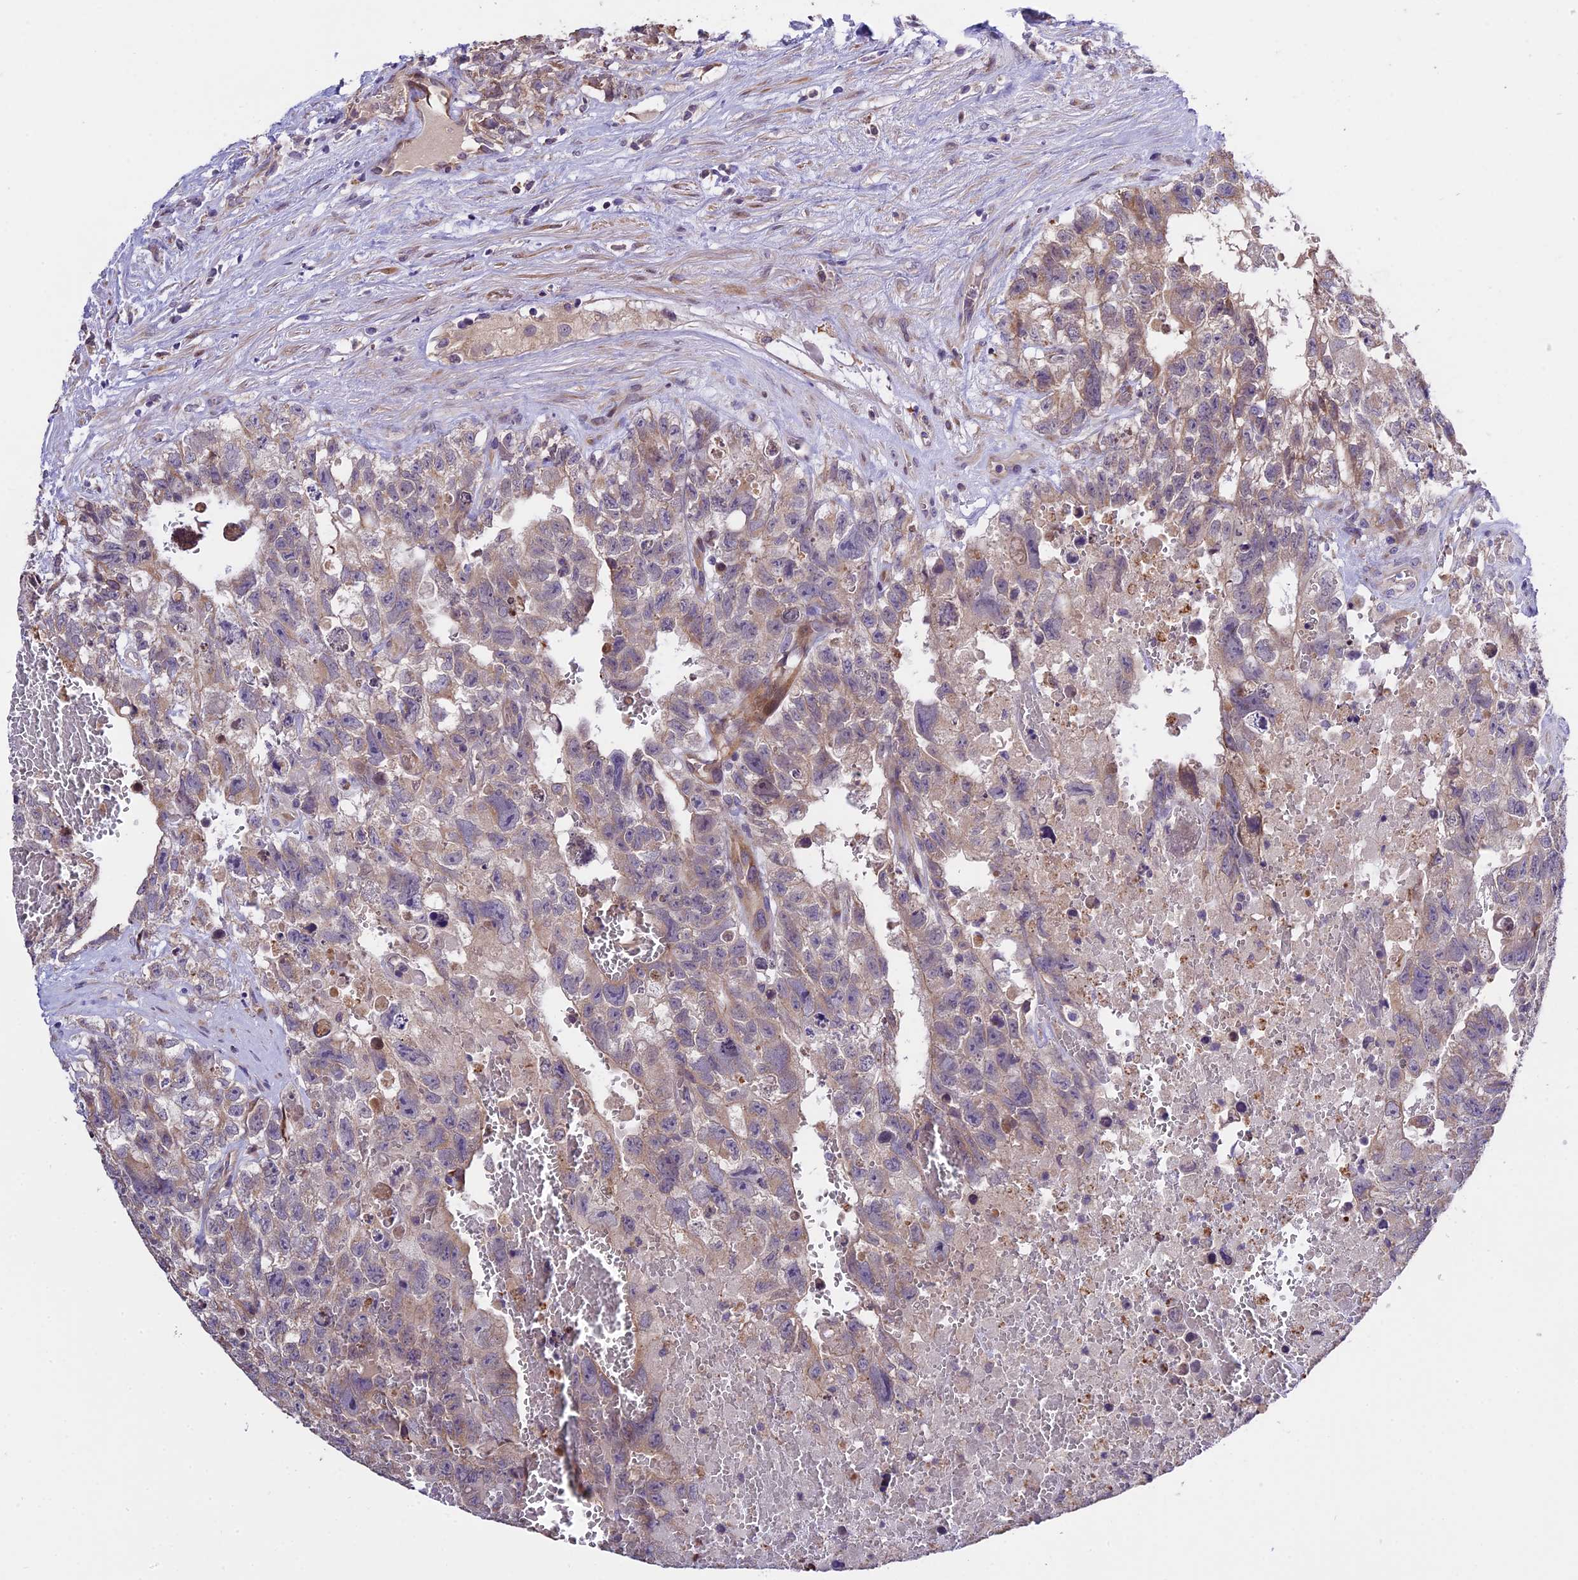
{"staining": {"intensity": "weak", "quantity": "25%-75%", "location": "cytoplasmic/membranous"}, "tissue": "testis cancer", "cell_type": "Tumor cells", "image_type": "cancer", "snomed": [{"axis": "morphology", "description": "Carcinoma, Embryonal, NOS"}, {"axis": "topography", "description": "Testis"}], "caption": "This micrograph reveals IHC staining of testis embryonal carcinoma, with low weak cytoplasmic/membranous staining in about 25%-75% of tumor cells.", "gene": "ABCC10", "patient": {"sex": "male", "age": 26}}